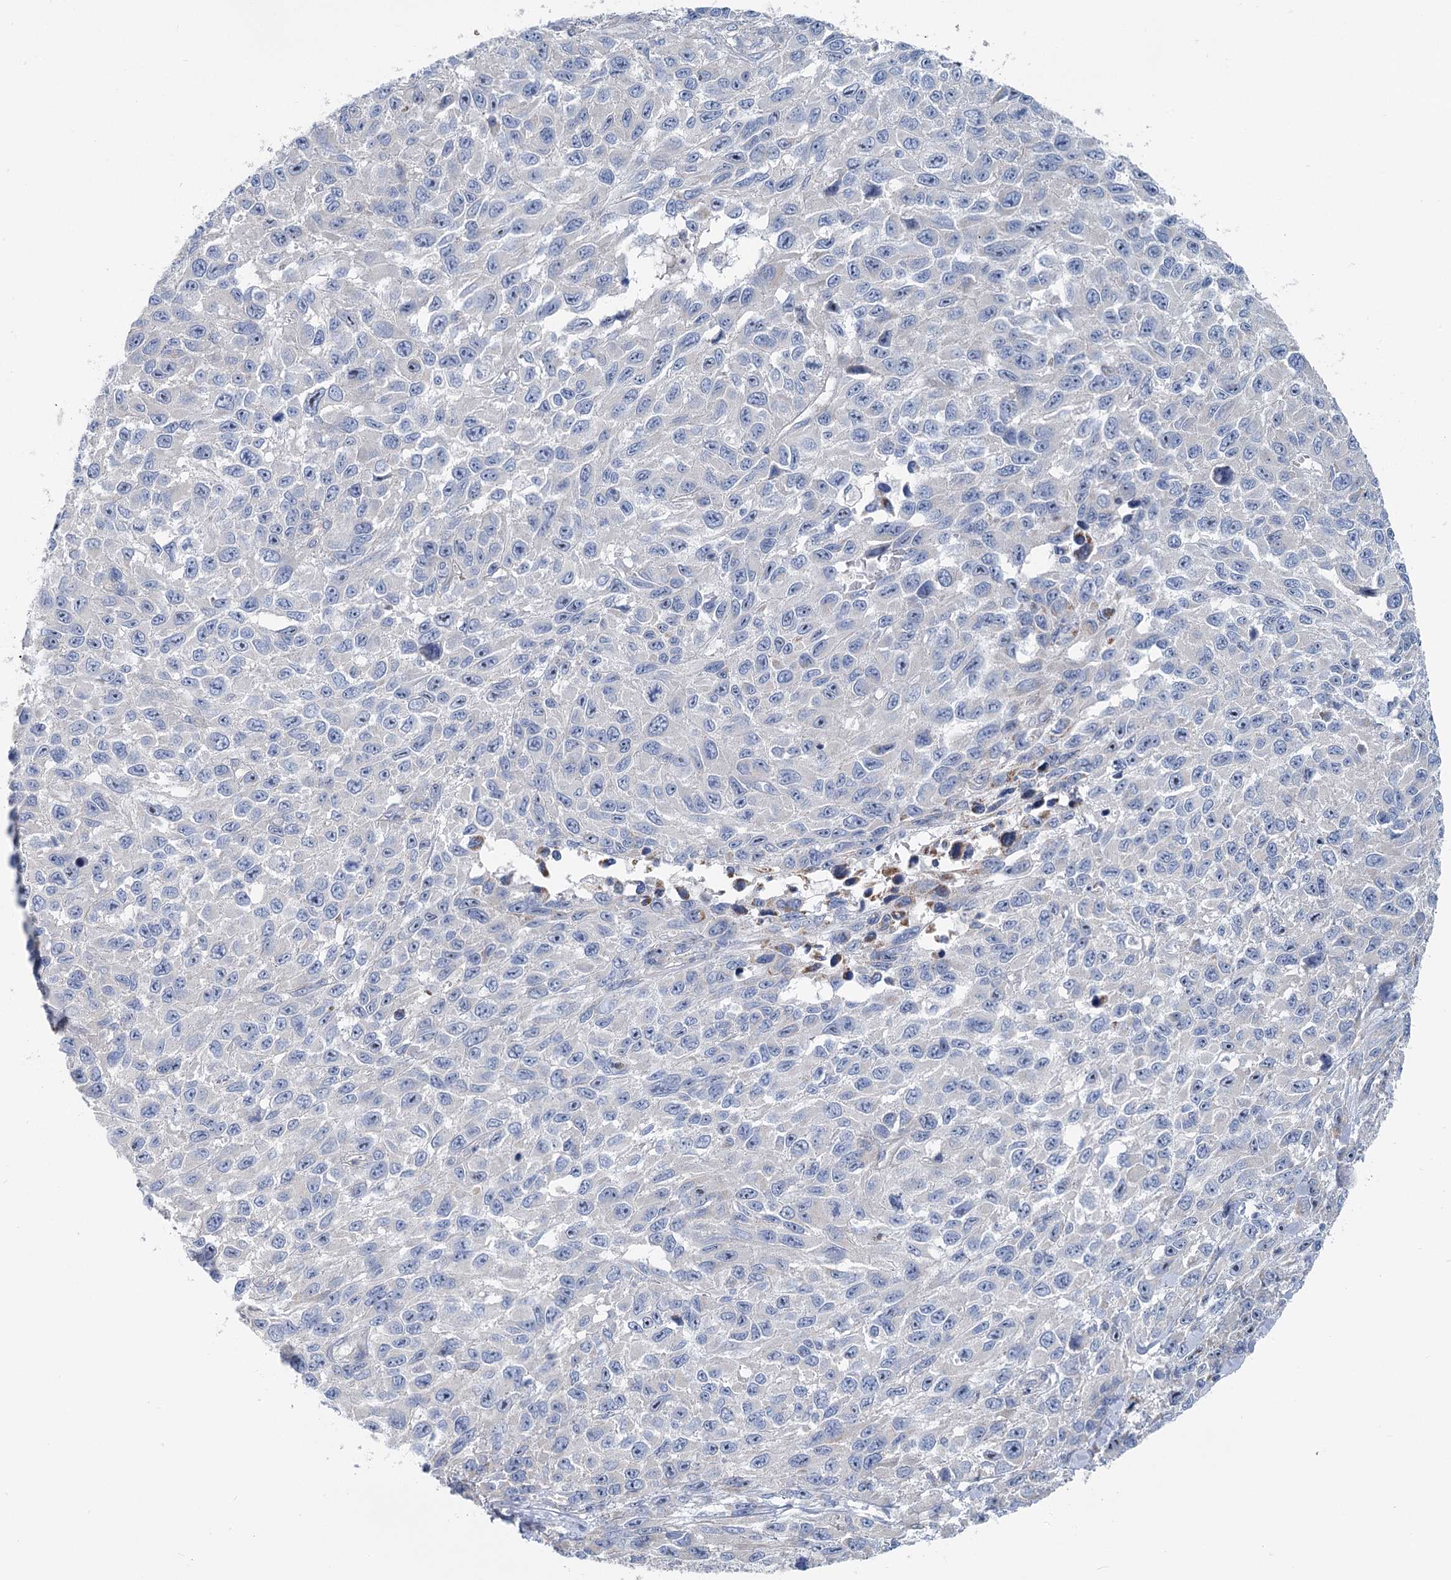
{"staining": {"intensity": "negative", "quantity": "none", "location": "none"}, "tissue": "melanoma", "cell_type": "Tumor cells", "image_type": "cancer", "snomed": [{"axis": "morphology", "description": "Normal tissue, NOS"}, {"axis": "morphology", "description": "Malignant melanoma, NOS"}, {"axis": "topography", "description": "Skin"}], "caption": "This is an immunohistochemistry image of human melanoma. There is no expression in tumor cells.", "gene": "MARK2", "patient": {"sex": "female", "age": 96}}